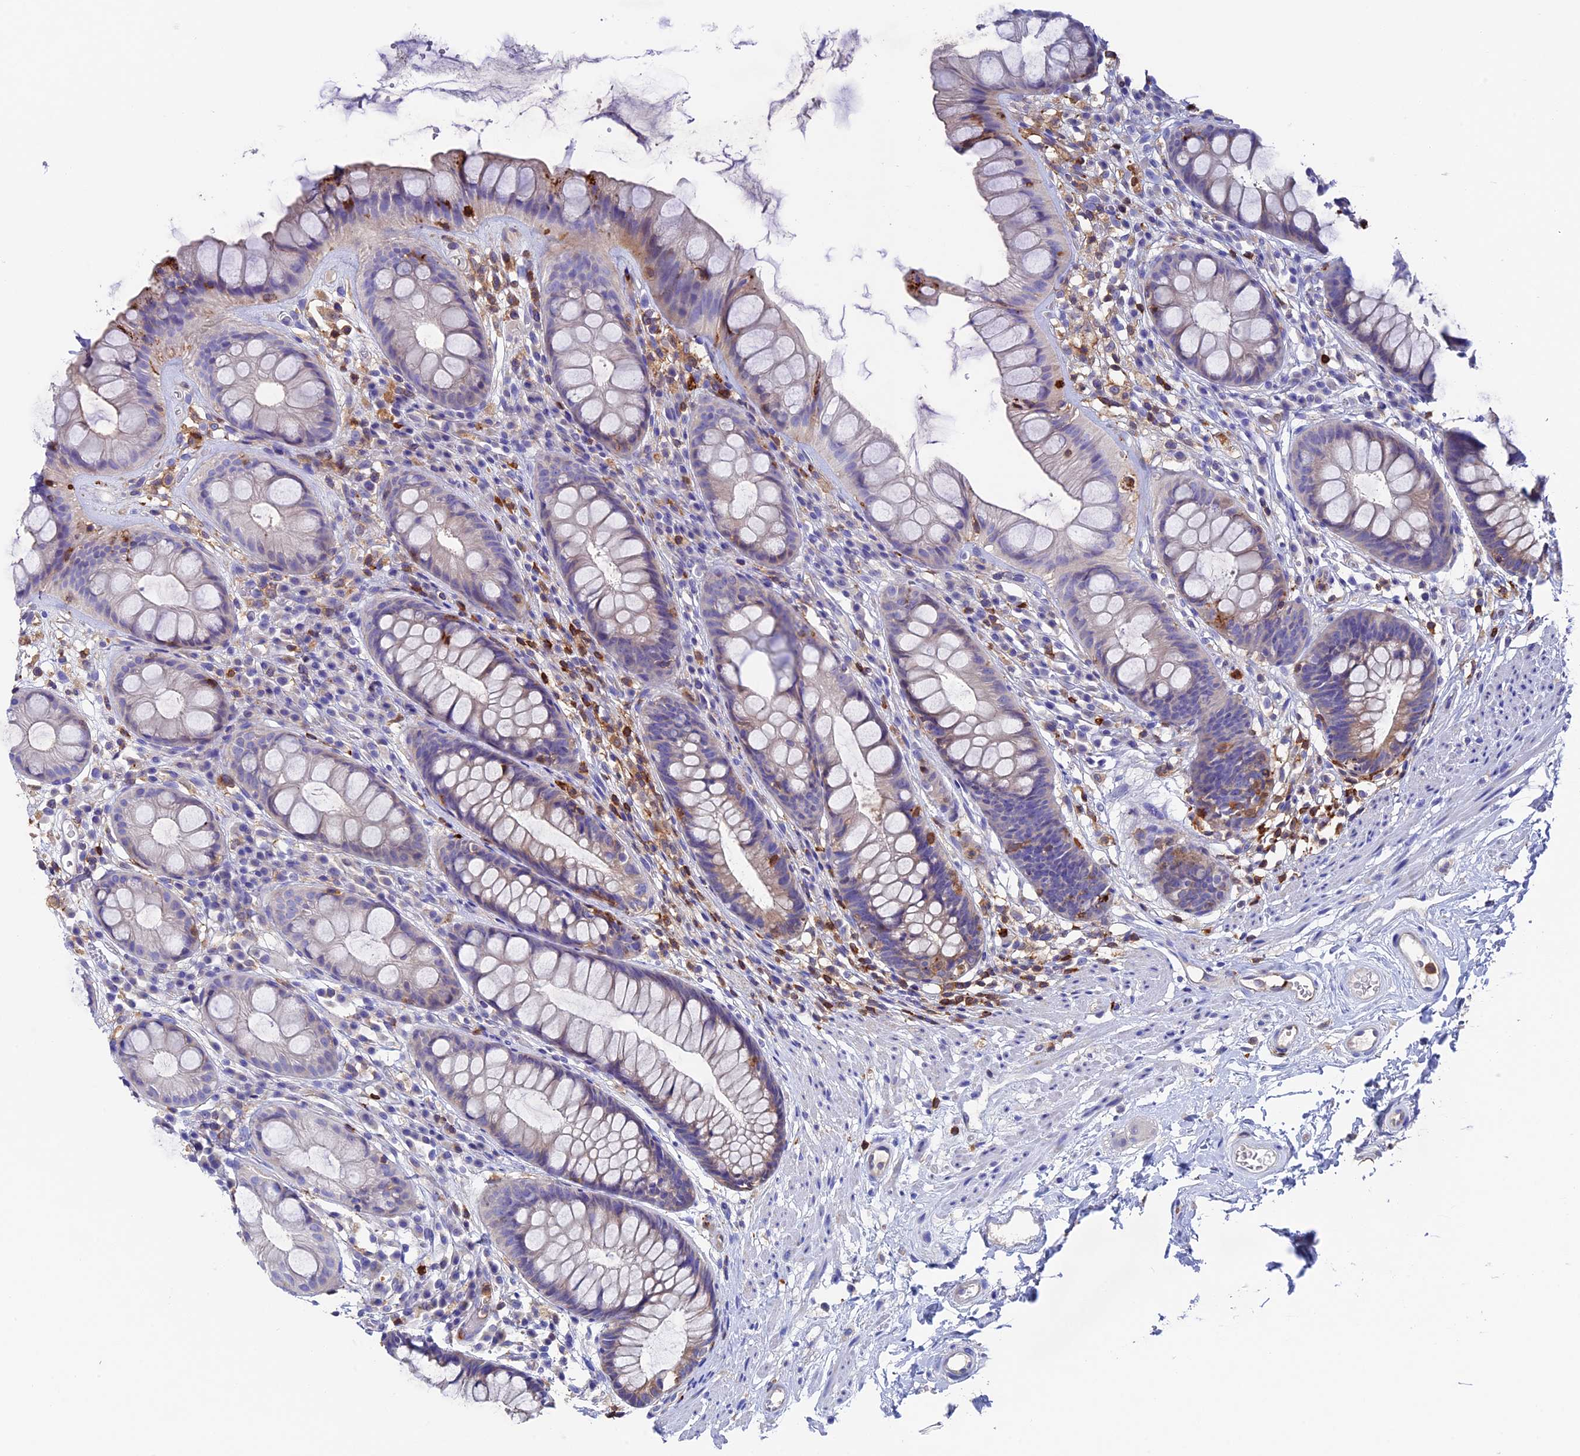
{"staining": {"intensity": "weak", "quantity": "<25%", "location": "cytoplasmic/membranous"}, "tissue": "rectum", "cell_type": "Glandular cells", "image_type": "normal", "snomed": [{"axis": "morphology", "description": "Normal tissue, NOS"}, {"axis": "topography", "description": "Rectum"}], "caption": "IHC of benign human rectum exhibits no positivity in glandular cells.", "gene": "ADAT1", "patient": {"sex": "male", "age": 74}}